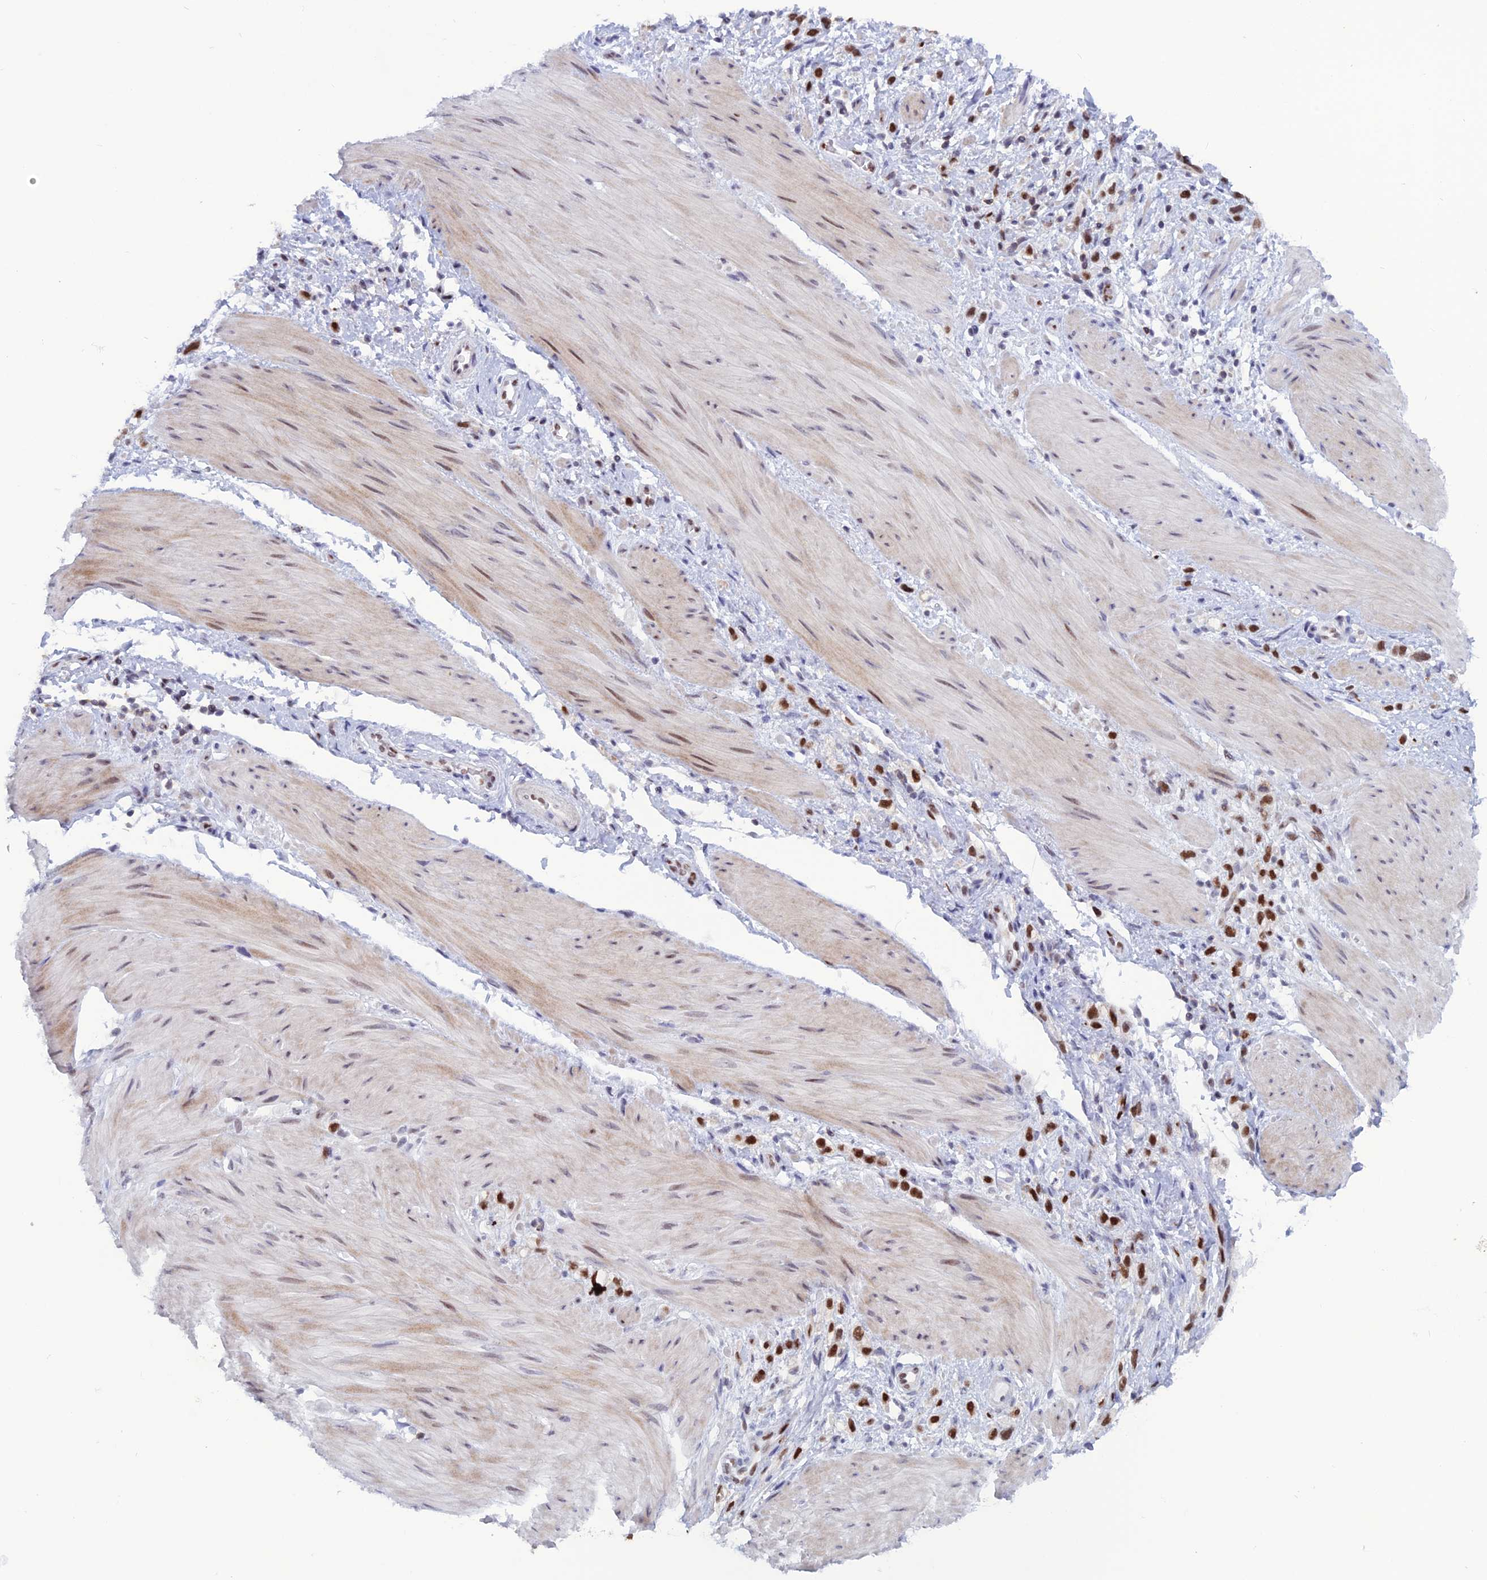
{"staining": {"intensity": "strong", "quantity": ">75%", "location": "nuclear"}, "tissue": "stomach cancer", "cell_type": "Tumor cells", "image_type": "cancer", "snomed": [{"axis": "morphology", "description": "Adenocarcinoma, NOS"}, {"axis": "topography", "description": "Stomach"}], "caption": "This is an image of immunohistochemistry (IHC) staining of stomach cancer, which shows strong expression in the nuclear of tumor cells.", "gene": "NOL4L", "patient": {"sex": "female", "age": 65}}